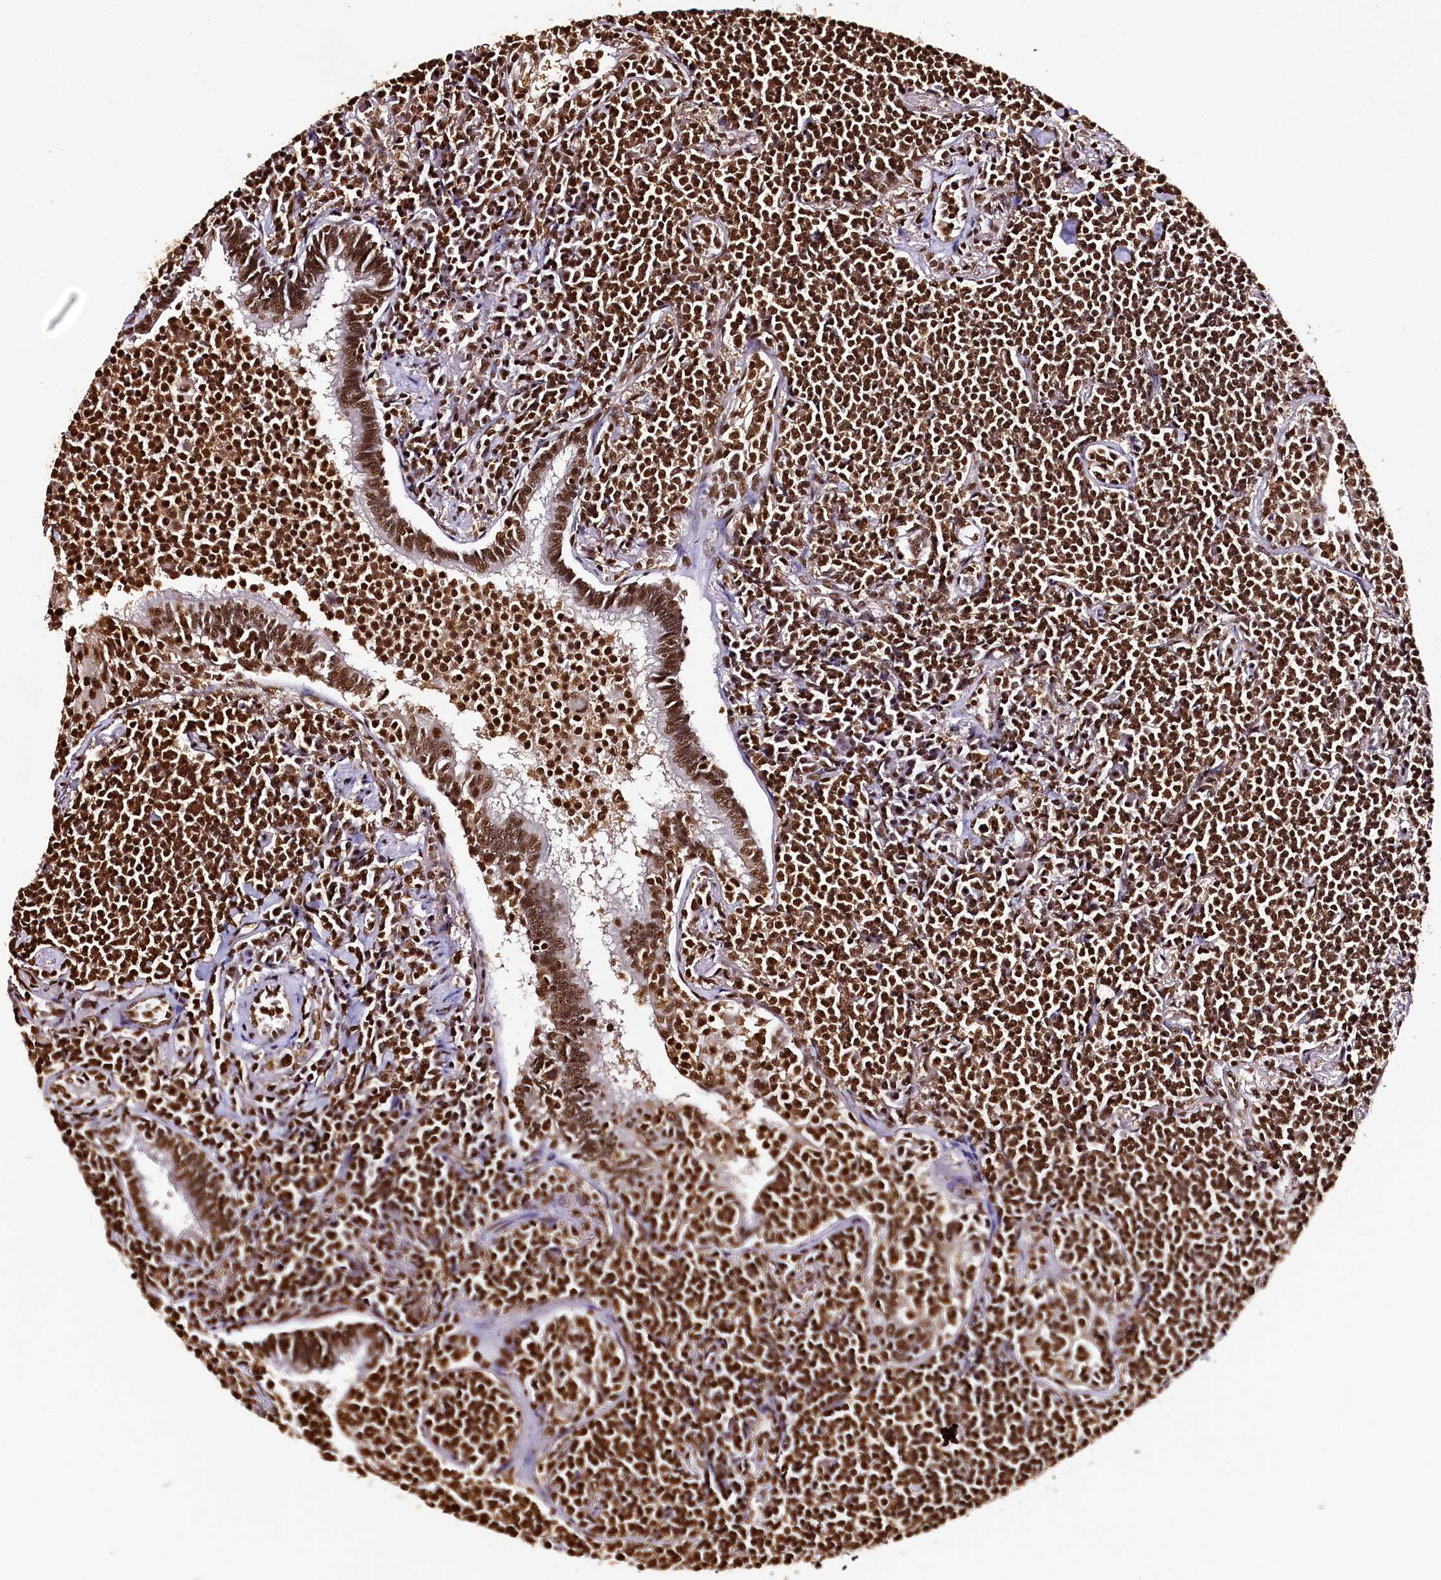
{"staining": {"intensity": "strong", "quantity": ">75%", "location": "nuclear"}, "tissue": "lymphoma", "cell_type": "Tumor cells", "image_type": "cancer", "snomed": [{"axis": "morphology", "description": "Malignant lymphoma, non-Hodgkin's type, Low grade"}, {"axis": "topography", "description": "Lung"}], "caption": "High-power microscopy captured an immunohistochemistry (IHC) image of lymphoma, revealing strong nuclear positivity in about >75% of tumor cells.", "gene": "SNRPD2", "patient": {"sex": "female", "age": 71}}